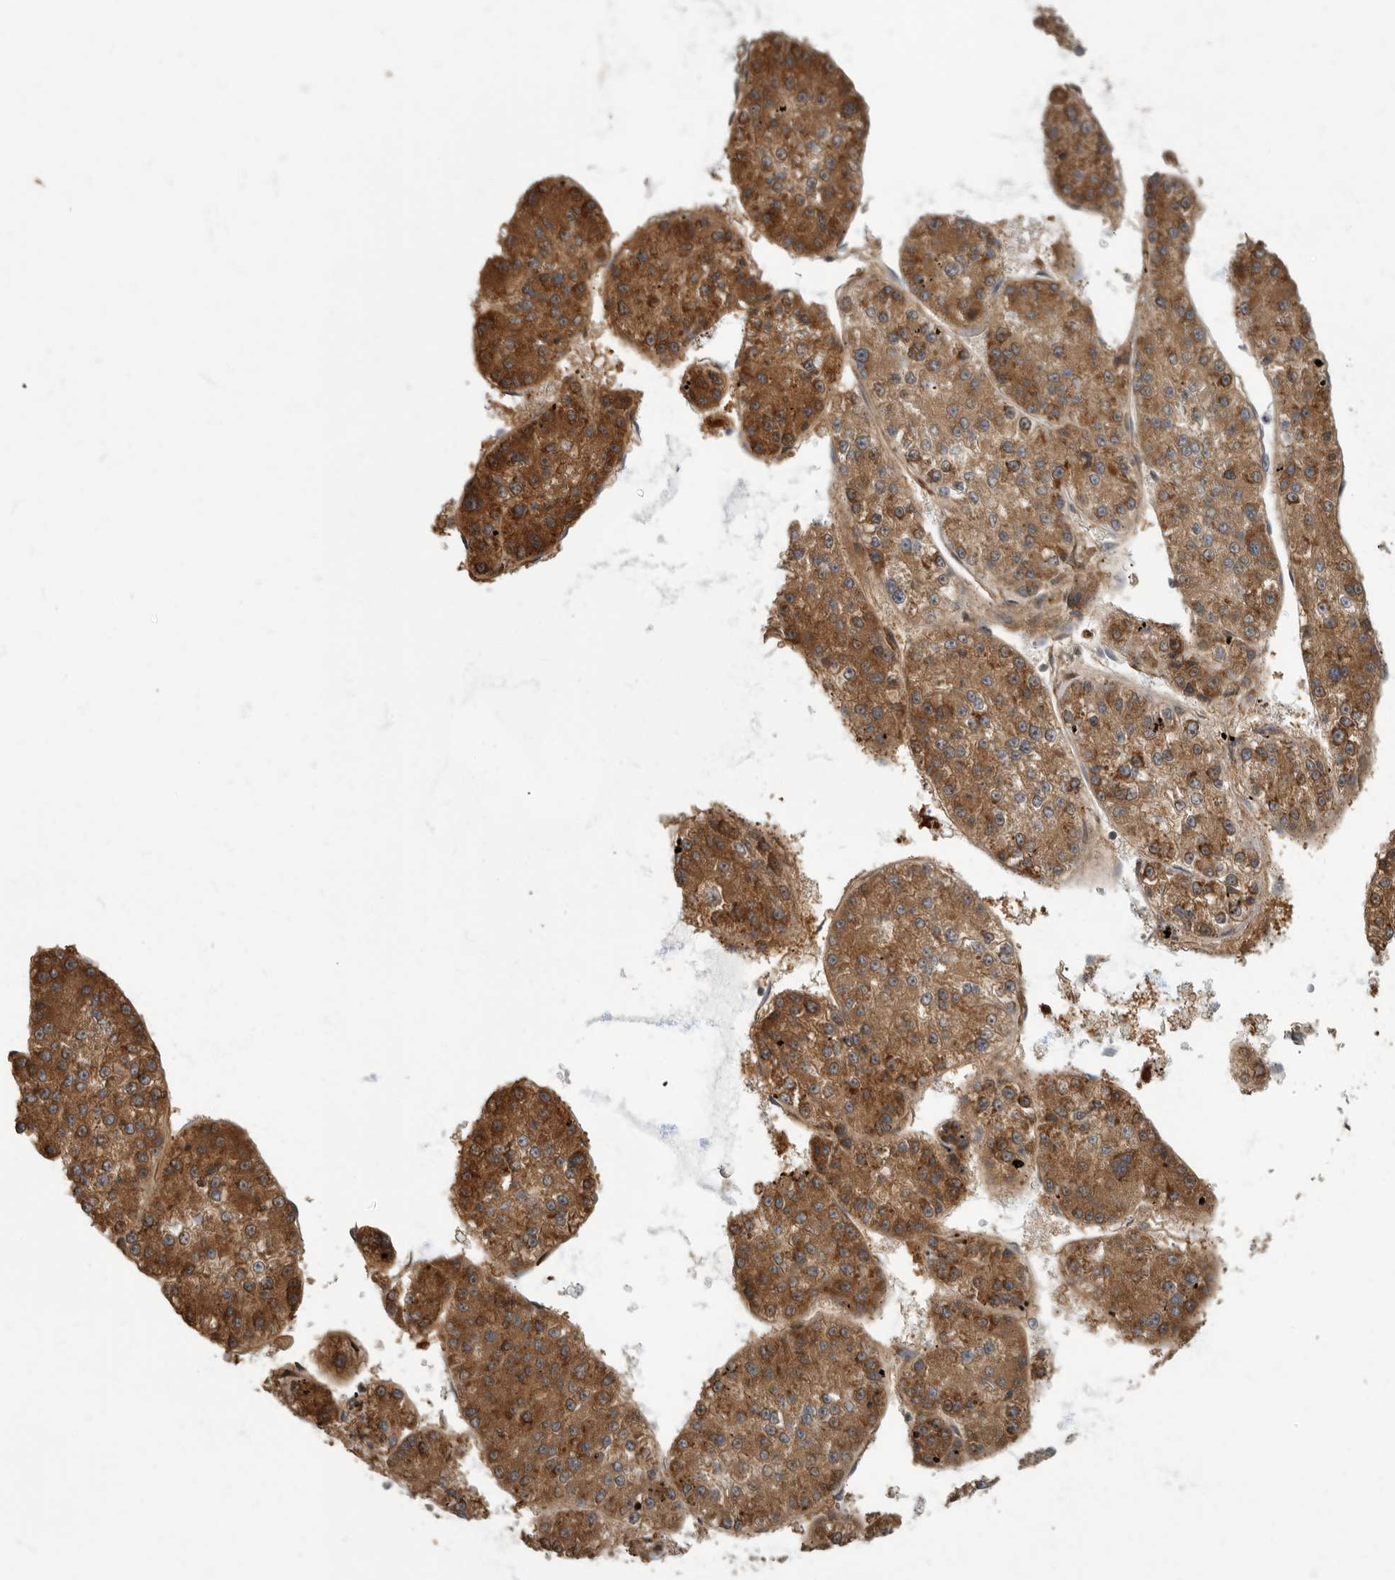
{"staining": {"intensity": "strong", "quantity": ">75%", "location": "cytoplasmic/membranous,nuclear"}, "tissue": "liver cancer", "cell_type": "Tumor cells", "image_type": "cancer", "snomed": [{"axis": "morphology", "description": "Carcinoma, Hepatocellular, NOS"}, {"axis": "topography", "description": "Liver"}], "caption": "High-magnification brightfield microscopy of liver cancer stained with DAB (brown) and counterstained with hematoxylin (blue). tumor cells exhibit strong cytoplasmic/membranous and nuclear positivity is identified in about>75% of cells.", "gene": "DAAM1", "patient": {"sex": "female", "age": 73}}